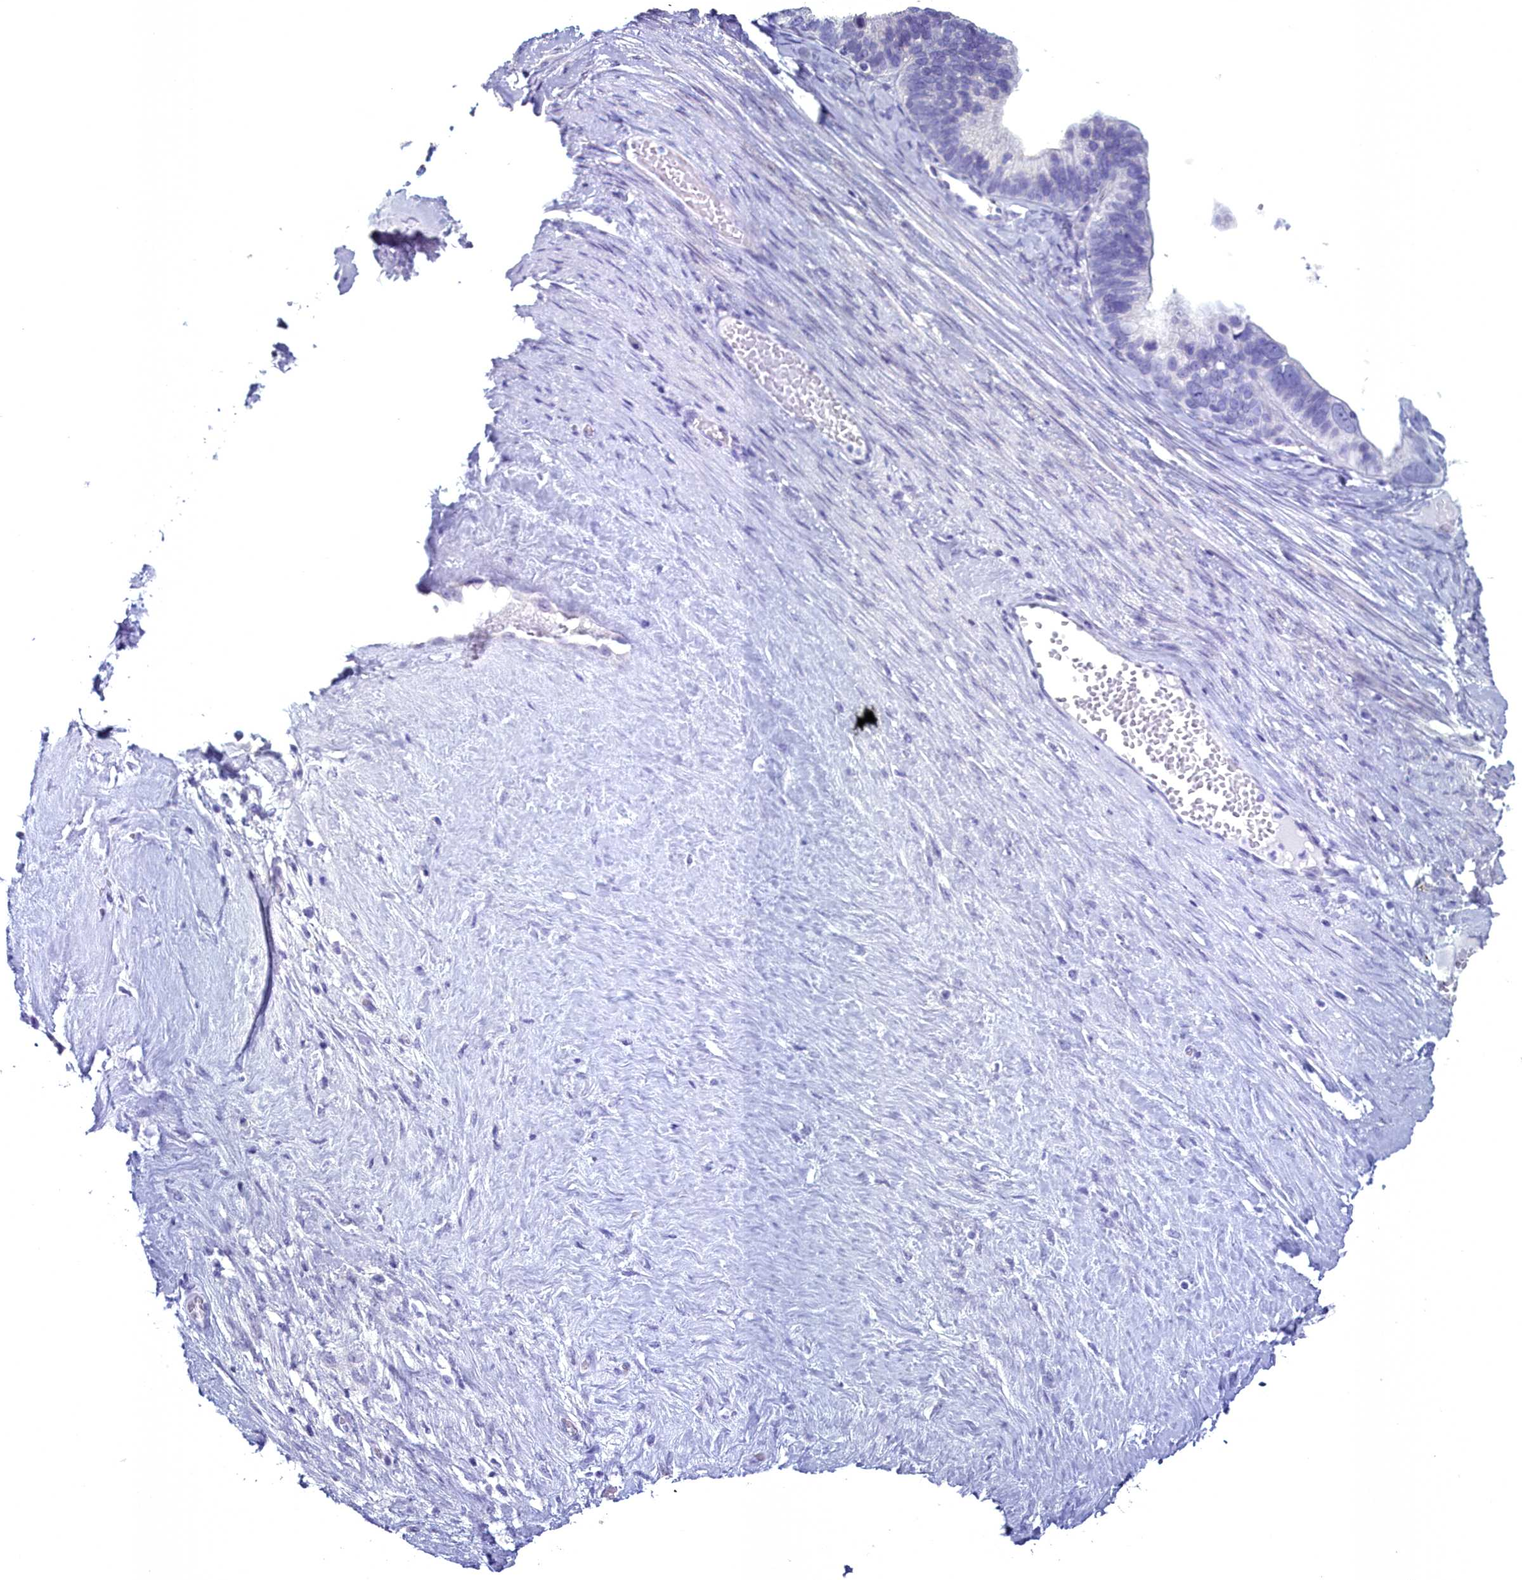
{"staining": {"intensity": "negative", "quantity": "none", "location": "none"}, "tissue": "ovarian cancer", "cell_type": "Tumor cells", "image_type": "cancer", "snomed": [{"axis": "morphology", "description": "Cystadenocarcinoma, serous, NOS"}, {"axis": "topography", "description": "Ovary"}], "caption": "High power microscopy image of an IHC histopathology image of ovarian cancer, revealing no significant expression in tumor cells.", "gene": "MAP6", "patient": {"sex": "female", "age": 56}}